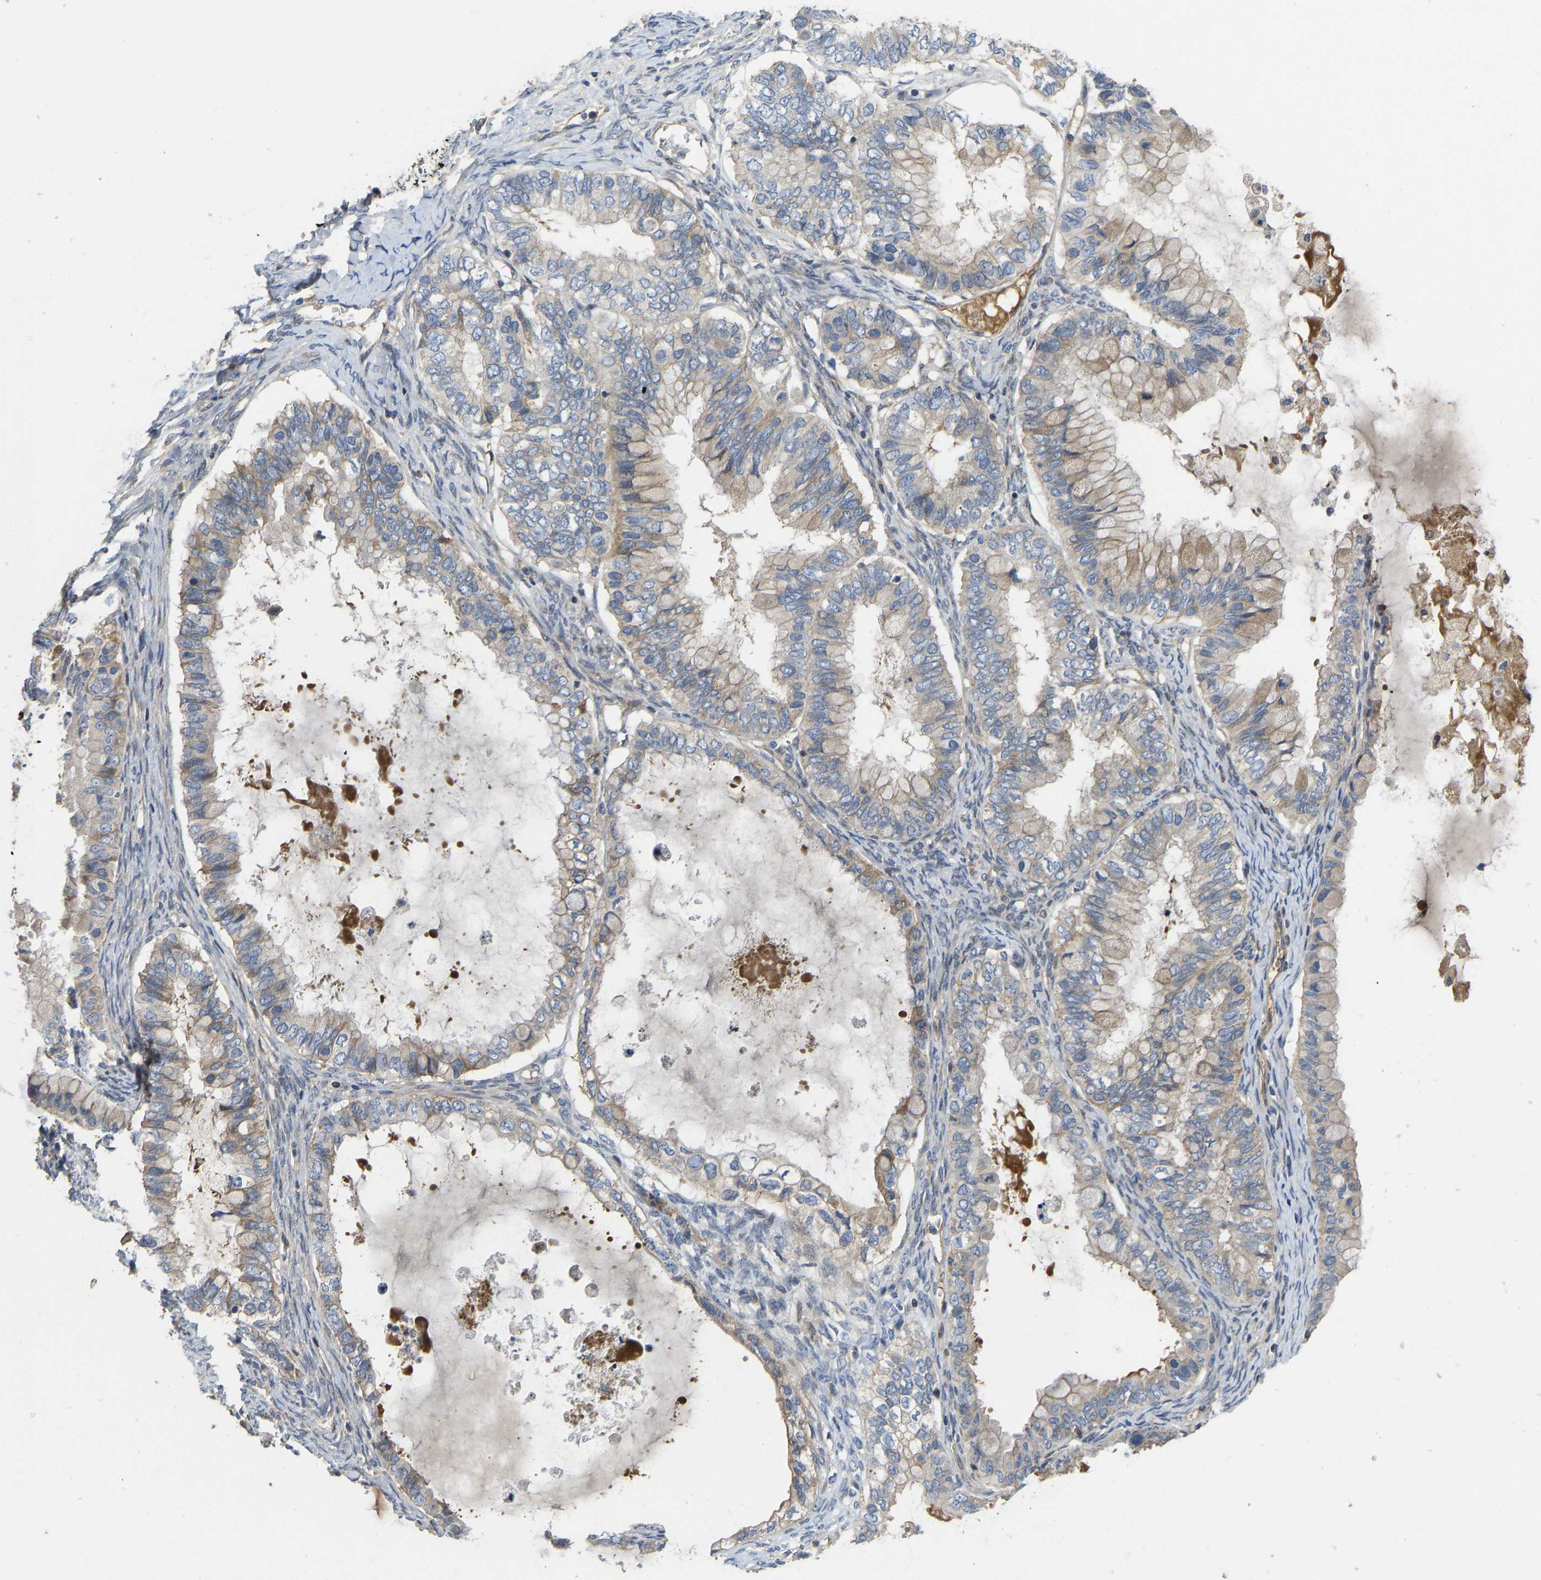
{"staining": {"intensity": "weak", "quantity": ">75%", "location": "cytoplasmic/membranous"}, "tissue": "ovarian cancer", "cell_type": "Tumor cells", "image_type": "cancer", "snomed": [{"axis": "morphology", "description": "Cystadenocarcinoma, mucinous, NOS"}, {"axis": "topography", "description": "Ovary"}], "caption": "DAB immunohistochemical staining of human ovarian cancer reveals weak cytoplasmic/membranous protein positivity in about >75% of tumor cells.", "gene": "VCPKMT", "patient": {"sex": "female", "age": 80}}